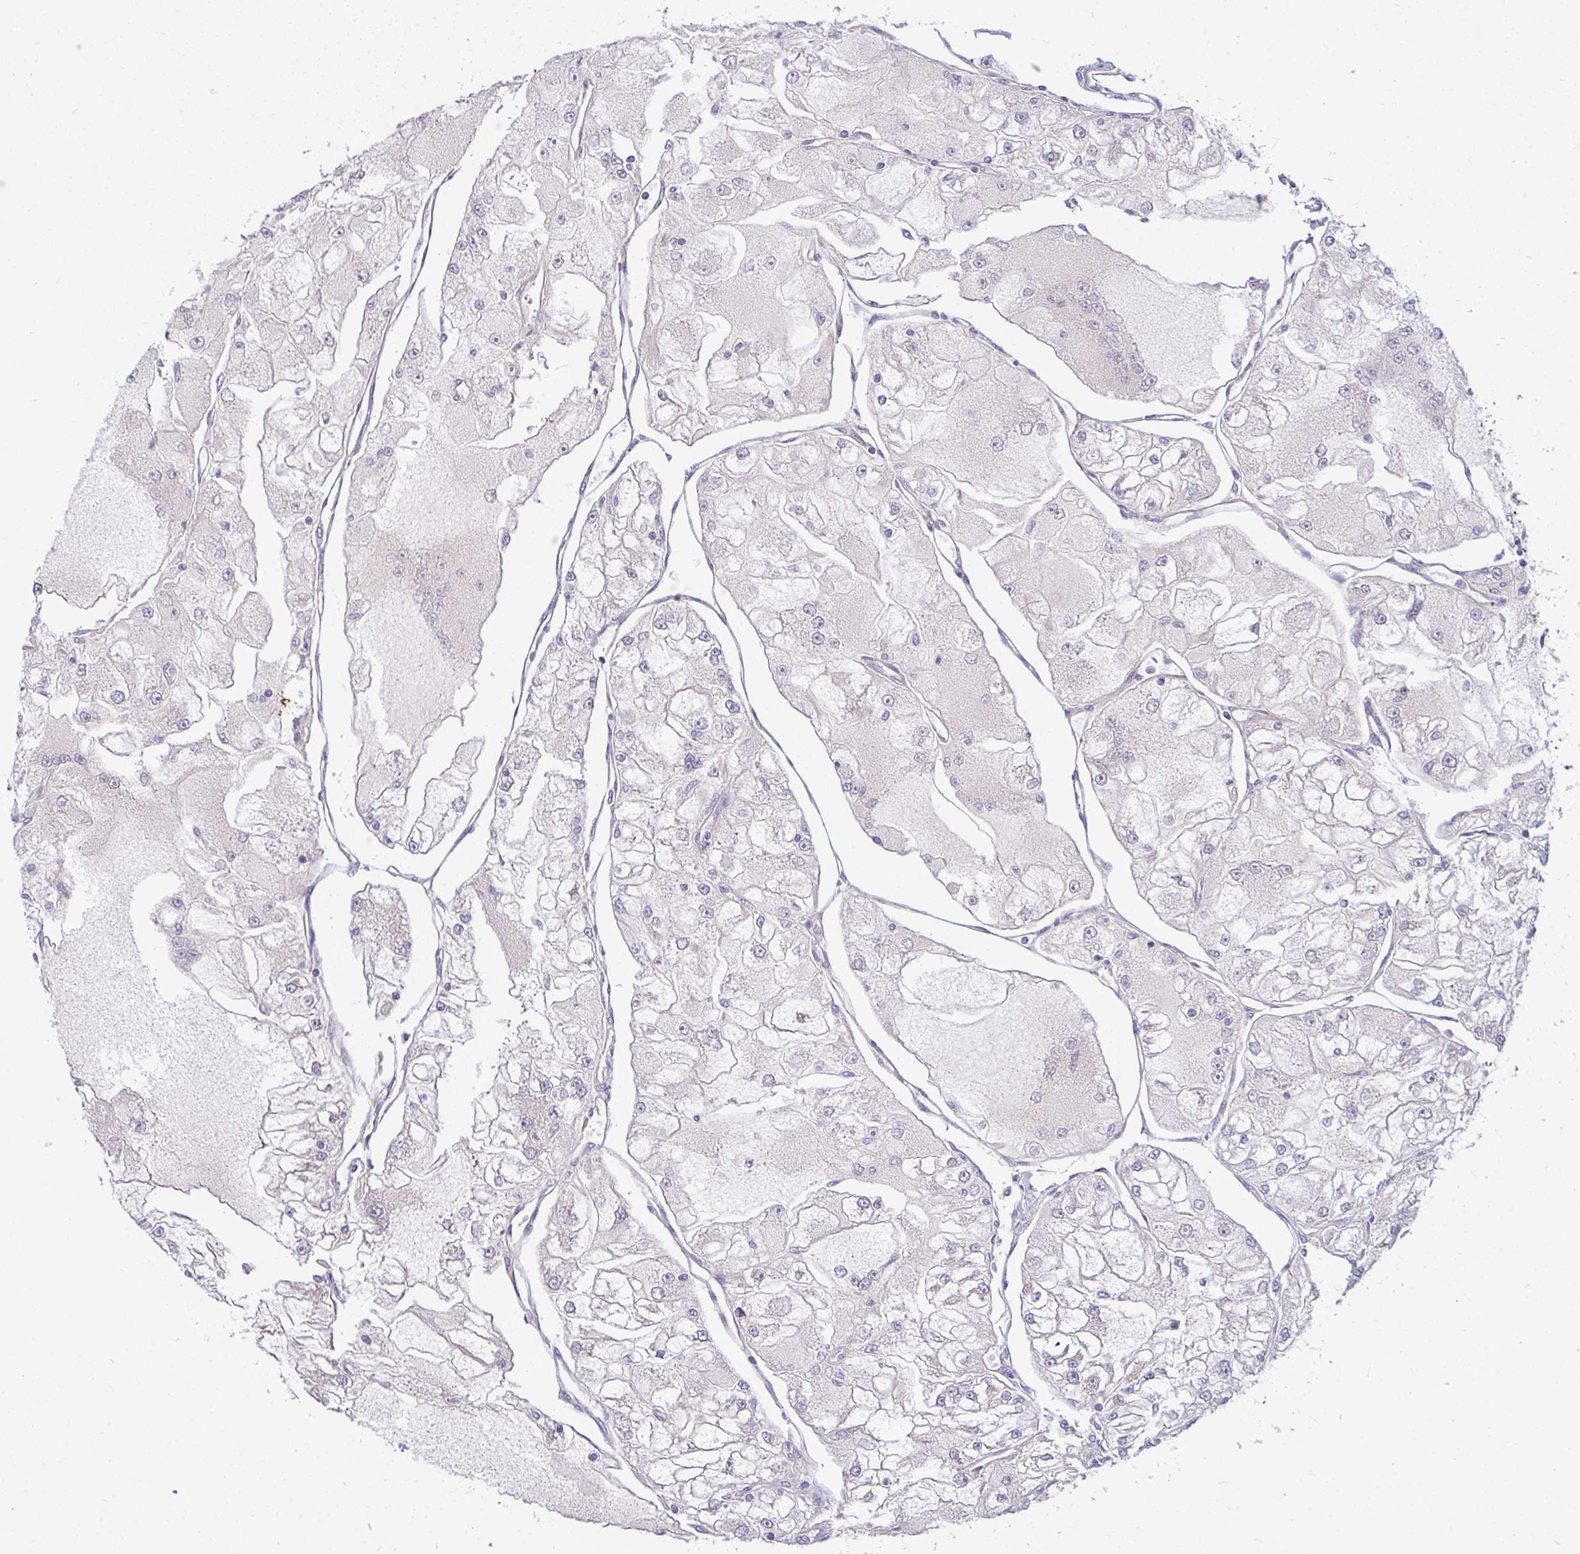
{"staining": {"intensity": "negative", "quantity": "none", "location": "none"}, "tissue": "renal cancer", "cell_type": "Tumor cells", "image_type": "cancer", "snomed": [{"axis": "morphology", "description": "Adenocarcinoma, NOS"}, {"axis": "topography", "description": "Kidney"}], "caption": "The photomicrograph reveals no significant staining in tumor cells of renal cancer. The staining is performed using DAB (3,3'-diaminobenzidine) brown chromogen with nuclei counter-stained in using hematoxylin.", "gene": "MOCS1", "patient": {"sex": "female", "age": 72}}